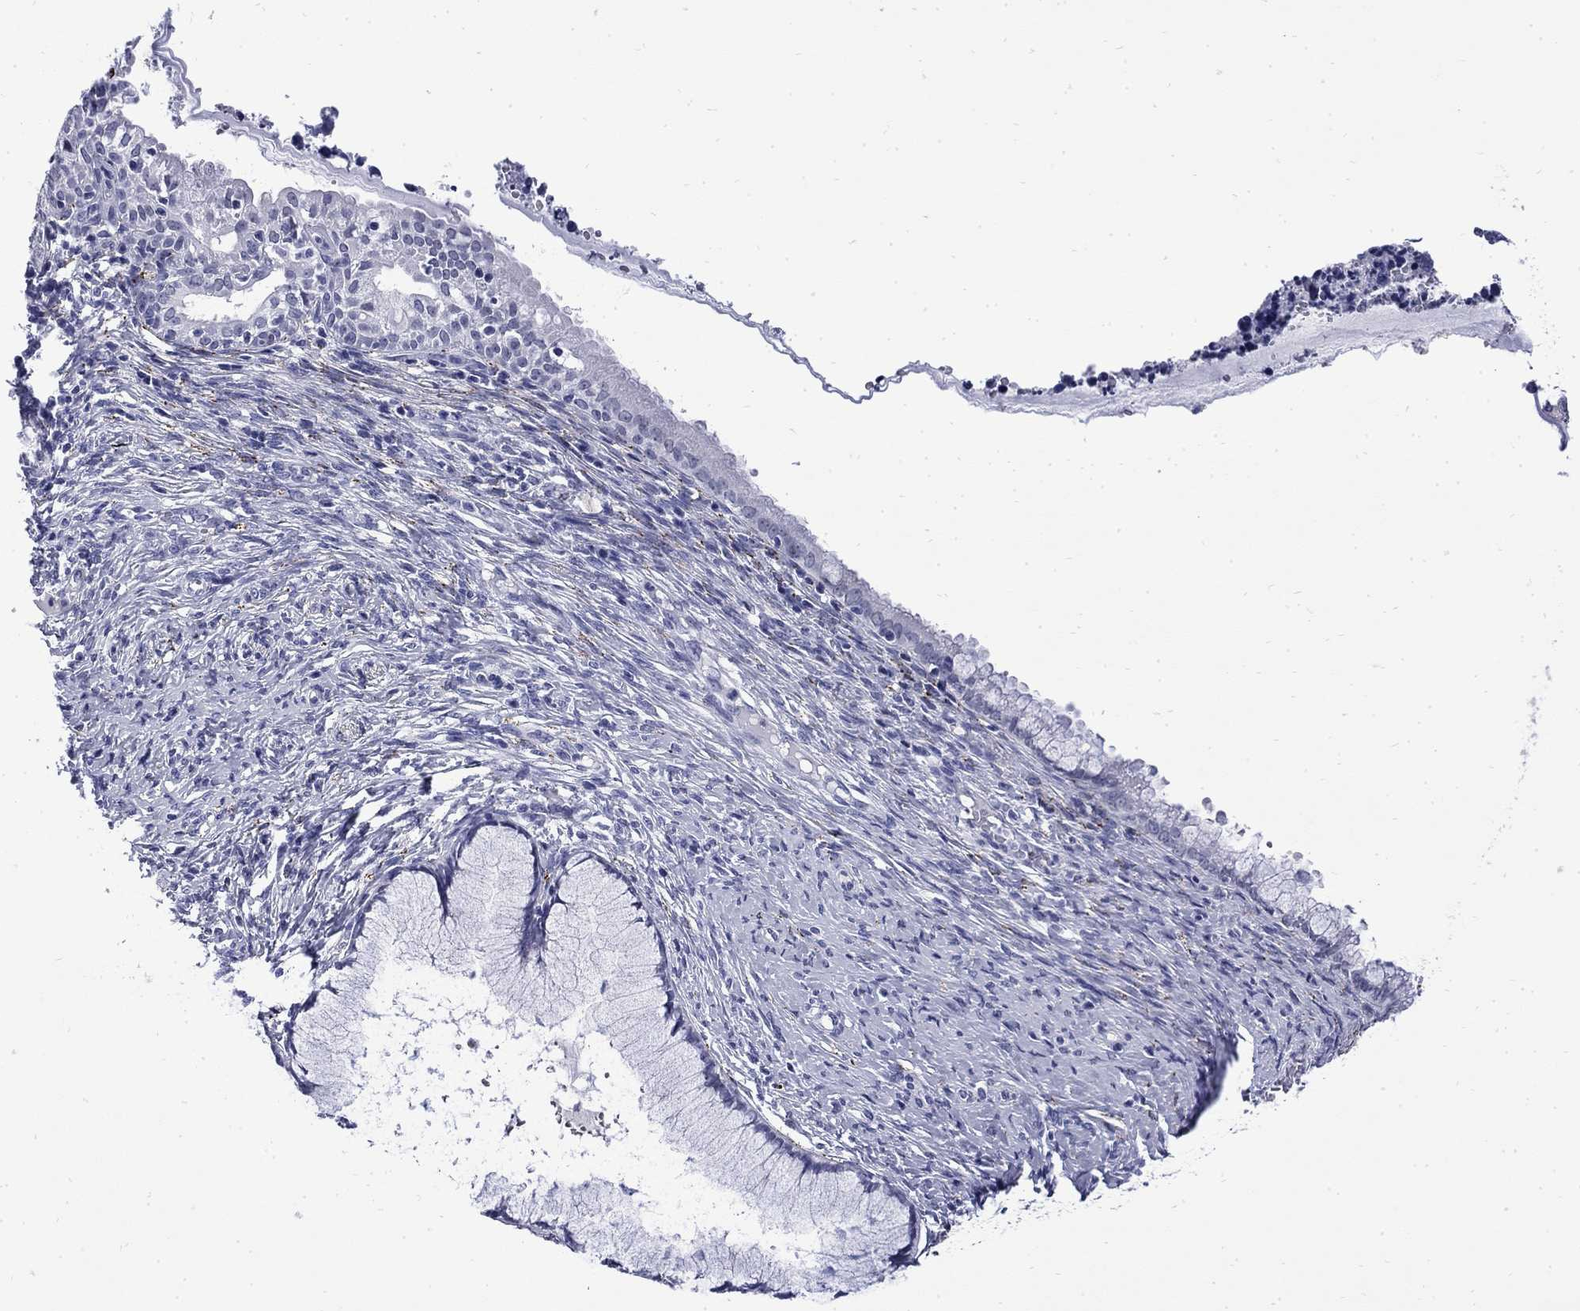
{"staining": {"intensity": "negative", "quantity": "none", "location": "none"}, "tissue": "cervical cancer", "cell_type": "Tumor cells", "image_type": "cancer", "snomed": [{"axis": "morphology", "description": "Squamous cell carcinoma, NOS"}, {"axis": "topography", "description": "Cervix"}], "caption": "Photomicrograph shows no significant protein expression in tumor cells of squamous cell carcinoma (cervical). Nuclei are stained in blue.", "gene": "MGARP", "patient": {"sex": "female", "age": 63}}